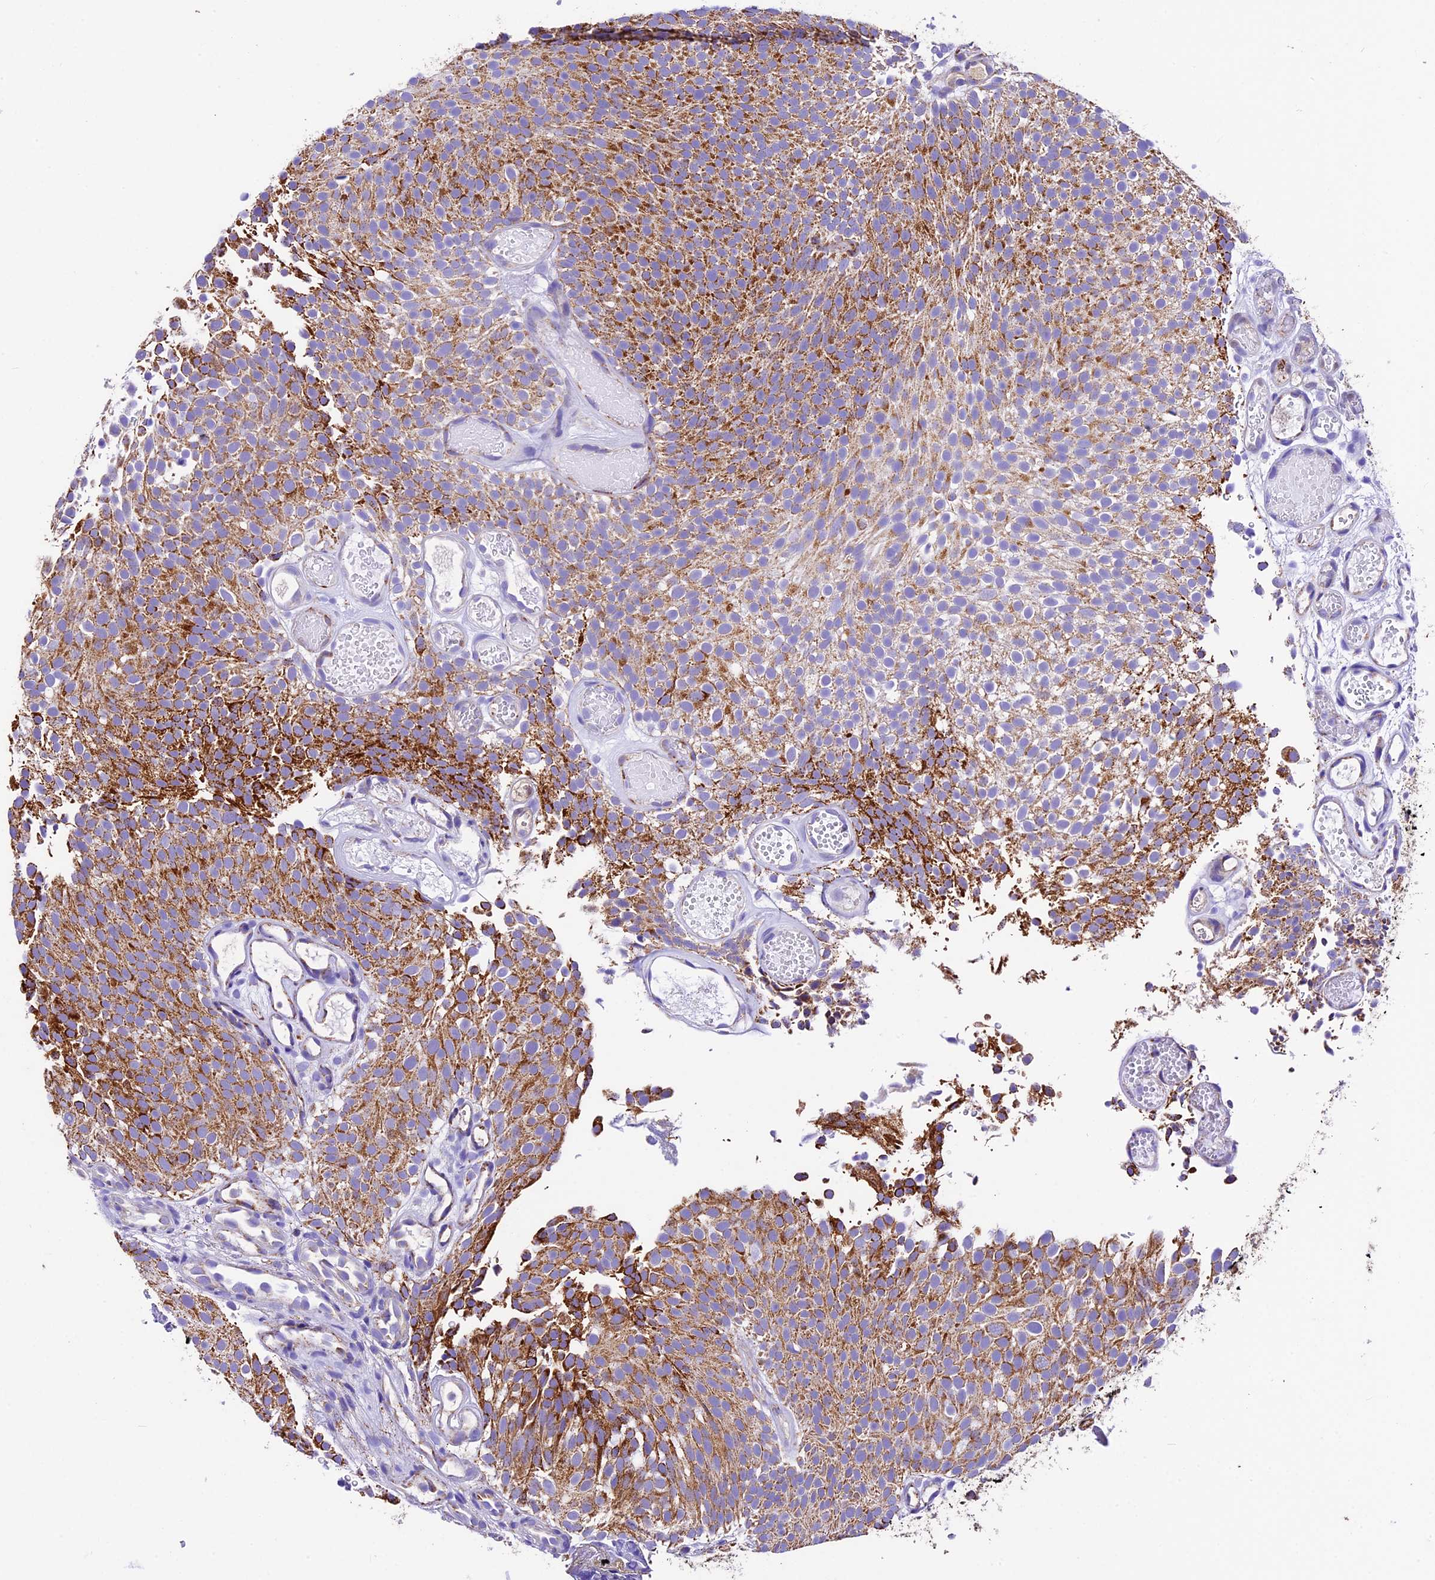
{"staining": {"intensity": "strong", "quantity": ">75%", "location": "cytoplasmic/membranous"}, "tissue": "urothelial cancer", "cell_type": "Tumor cells", "image_type": "cancer", "snomed": [{"axis": "morphology", "description": "Urothelial carcinoma, Low grade"}, {"axis": "topography", "description": "Urinary bladder"}], "caption": "Urothelial cancer stained with DAB (3,3'-diaminobenzidine) immunohistochemistry (IHC) shows high levels of strong cytoplasmic/membranous expression in about >75% of tumor cells.", "gene": "DCAF5", "patient": {"sex": "male", "age": 78}}